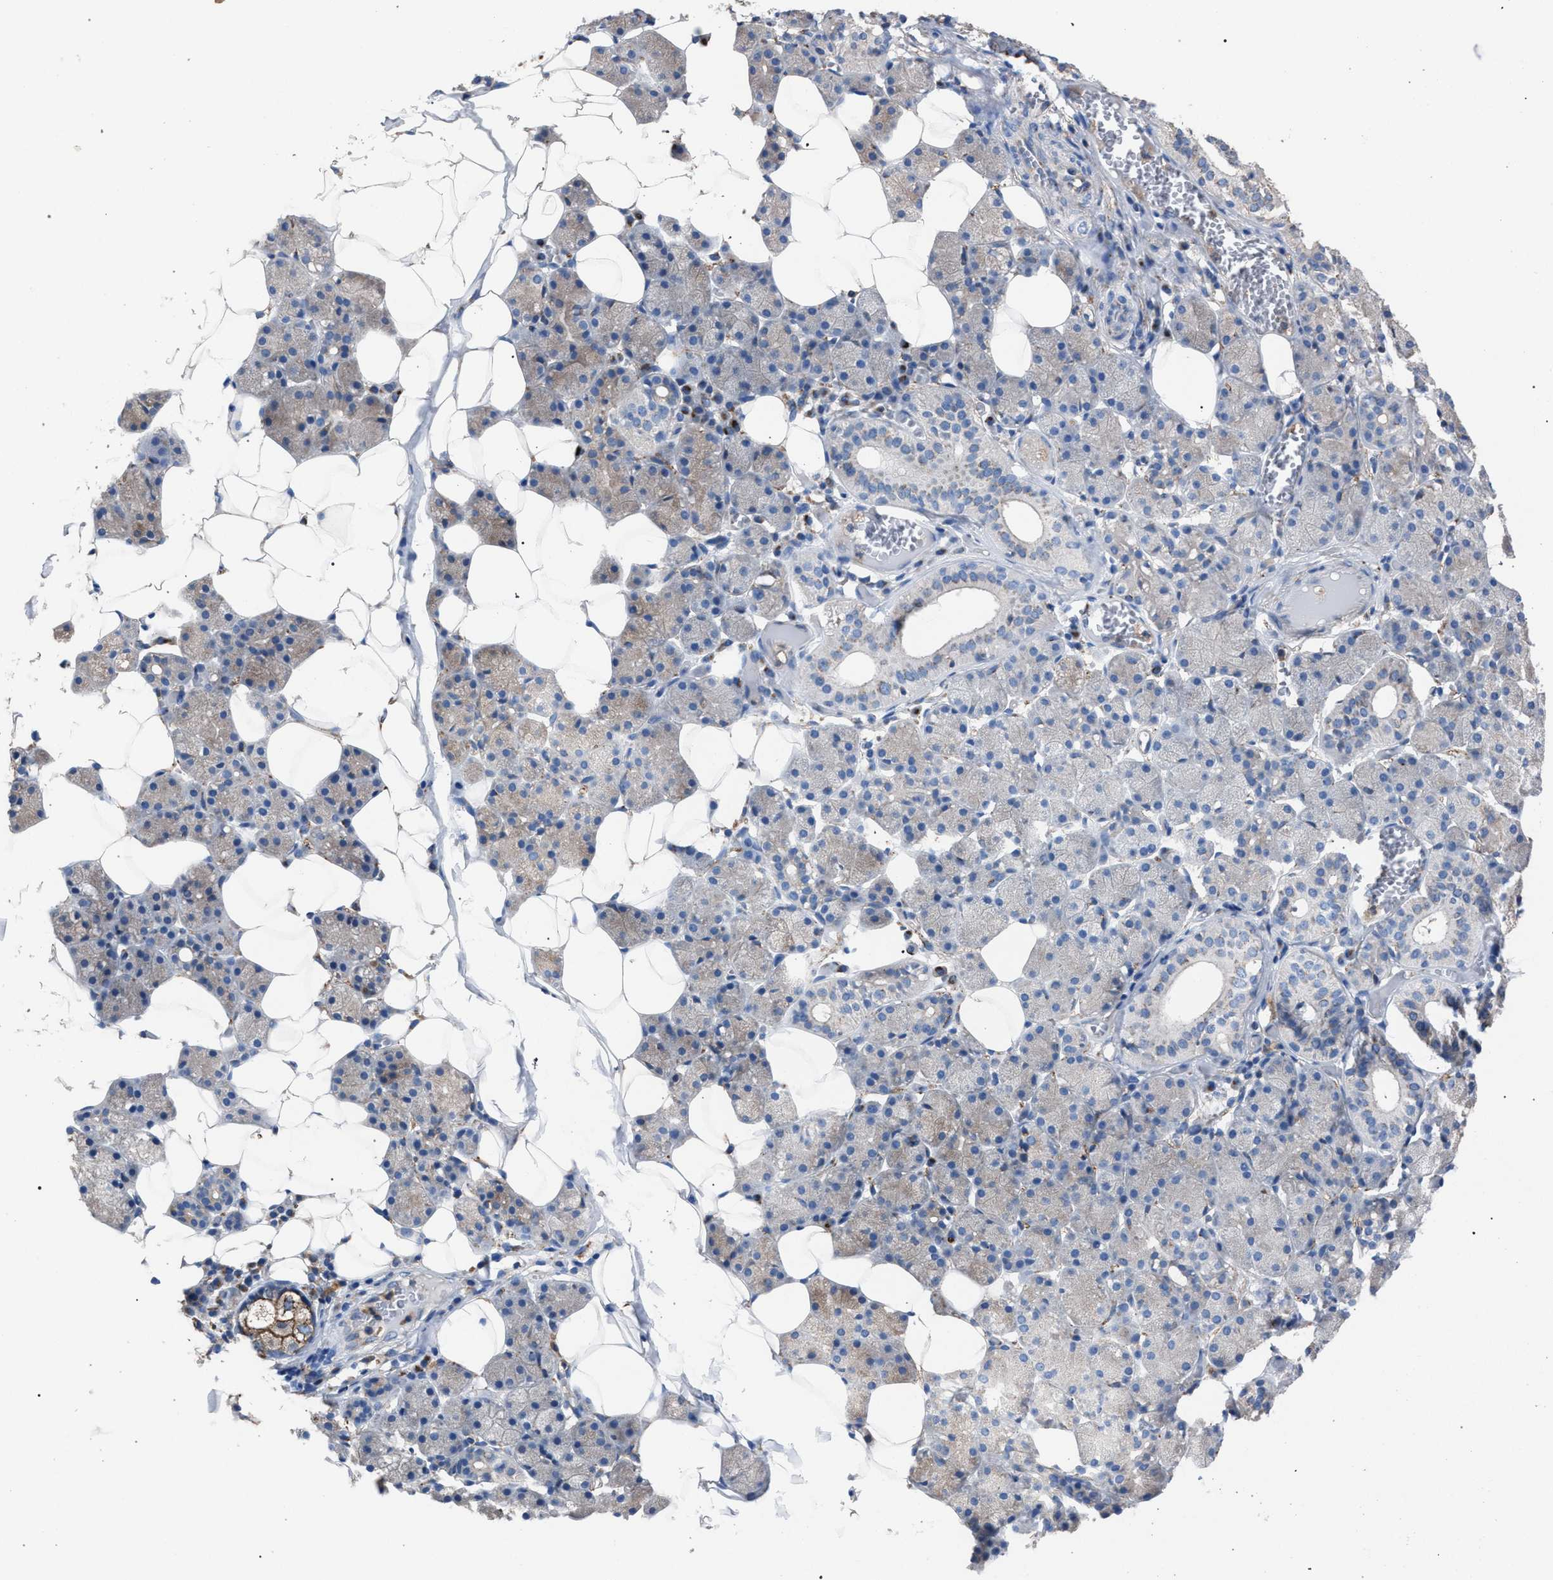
{"staining": {"intensity": "weak", "quantity": "25%-75%", "location": "cytoplasmic/membranous"}, "tissue": "salivary gland", "cell_type": "Glandular cells", "image_type": "normal", "snomed": [{"axis": "morphology", "description": "Normal tissue, NOS"}, {"axis": "topography", "description": "Salivary gland"}], "caption": "IHC image of normal salivary gland stained for a protein (brown), which reveals low levels of weak cytoplasmic/membranous staining in approximately 25%-75% of glandular cells.", "gene": "ATP6V0A1", "patient": {"sex": "female", "age": 33}}